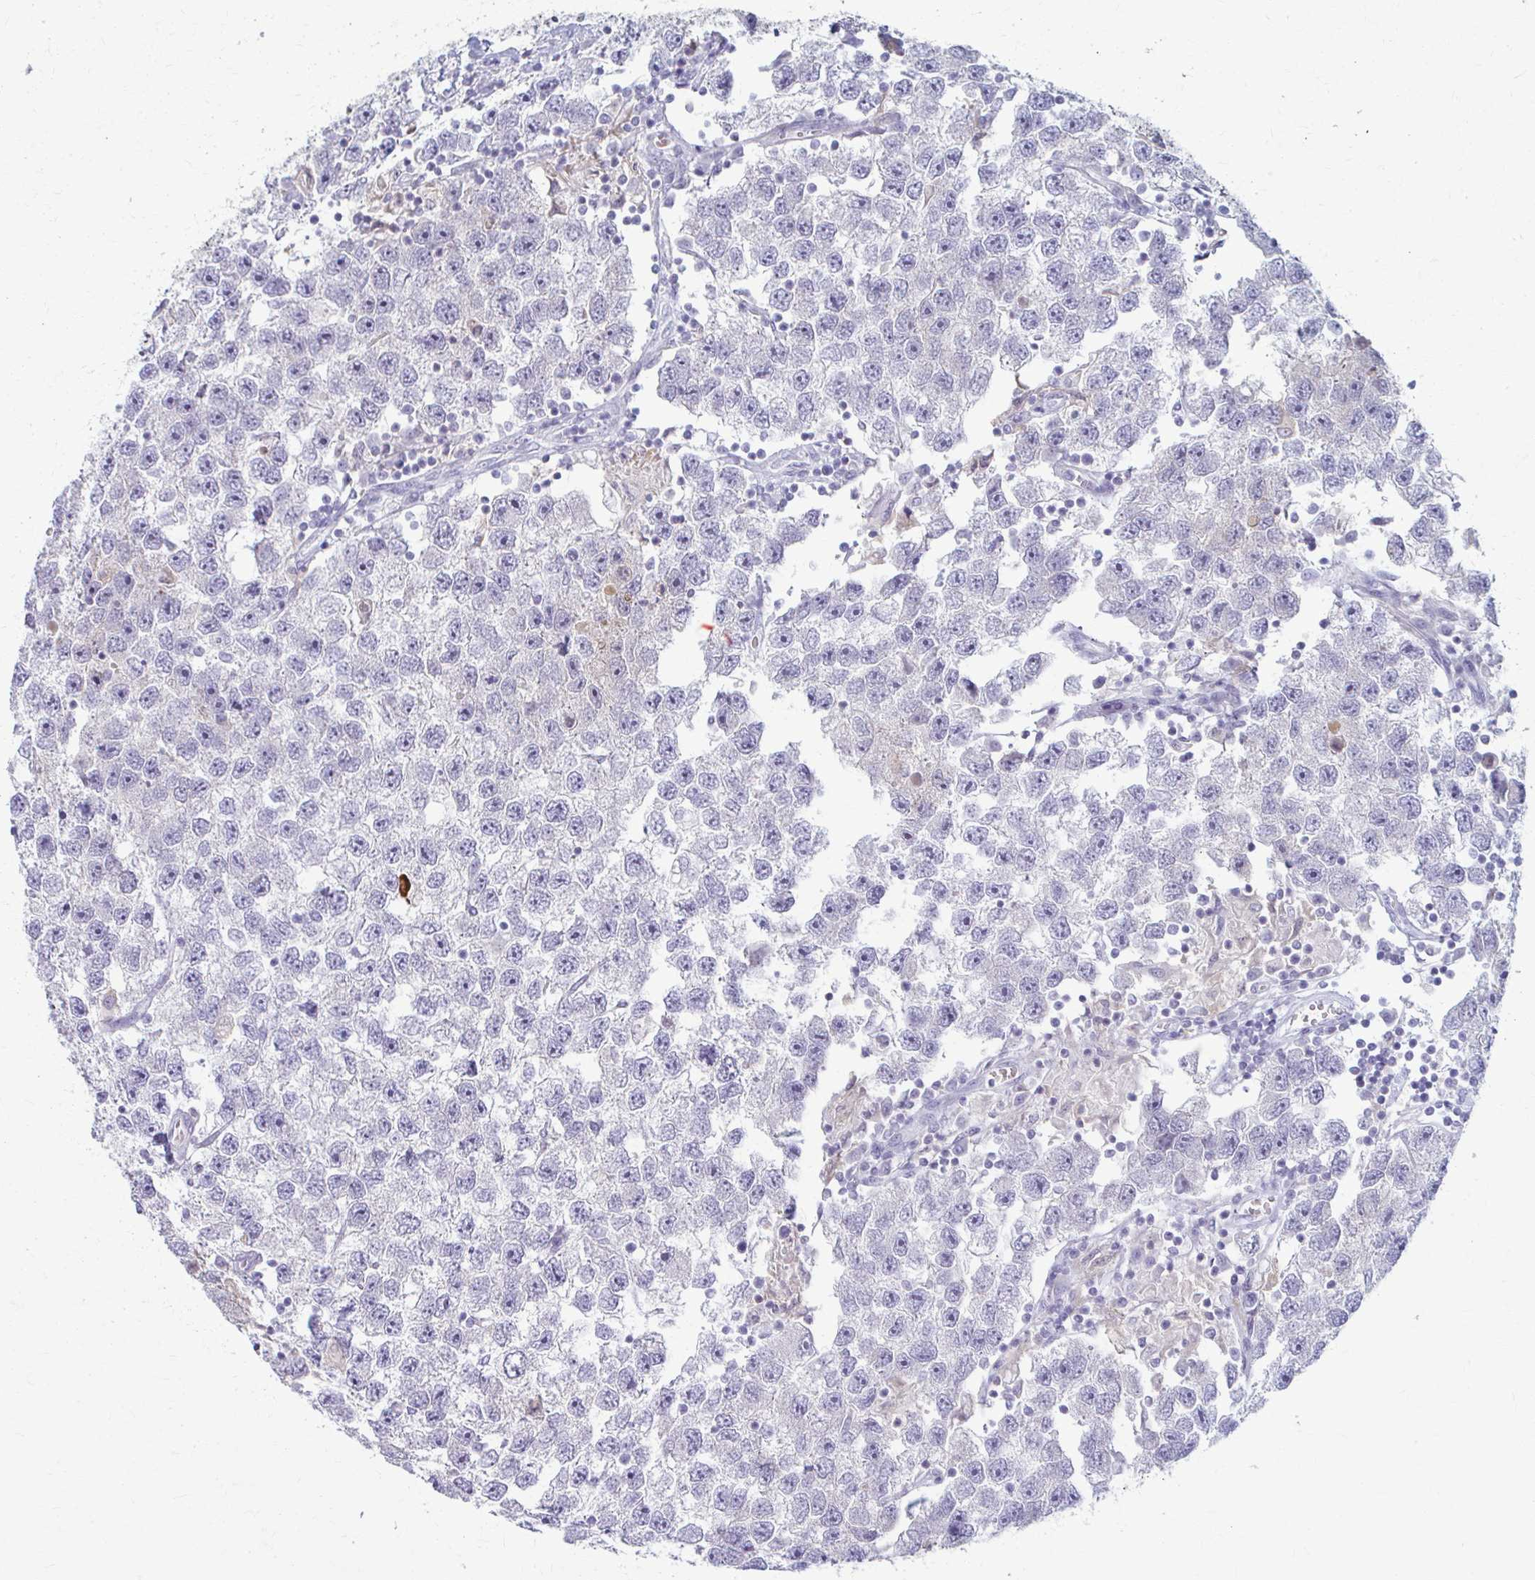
{"staining": {"intensity": "negative", "quantity": "none", "location": "none"}, "tissue": "testis cancer", "cell_type": "Tumor cells", "image_type": "cancer", "snomed": [{"axis": "morphology", "description": "Seminoma, NOS"}, {"axis": "topography", "description": "Testis"}], "caption": "Histopathology image shows no protein positivity in tumor cells of seminoma (testis) tissue.", "gene": "LDLRAP1", "patient": {"sex": "male", "age": 26}}